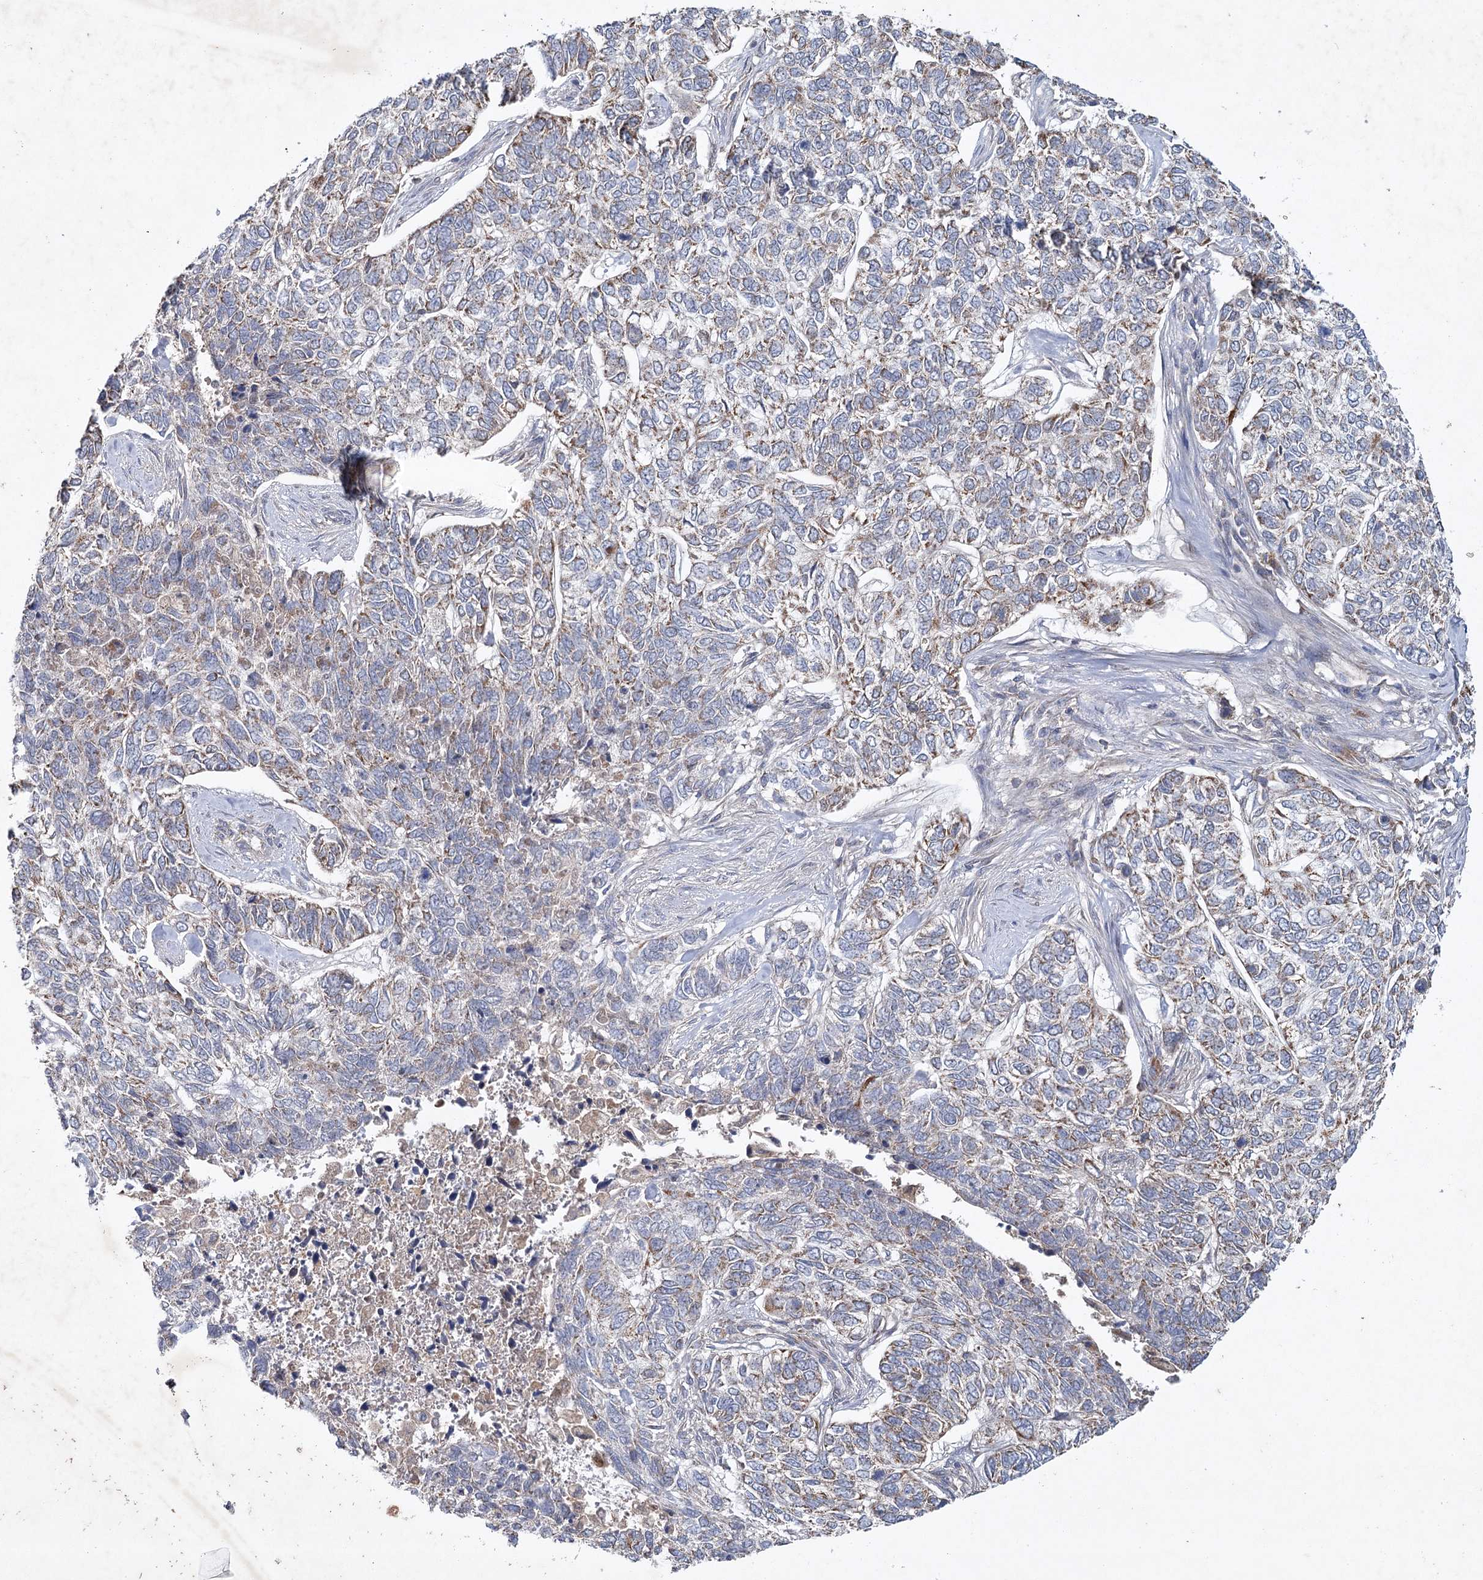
{"staining": {"intensity": "weak", "quantity": "<25%", "location": "cytoplasmic/membranous"}, "tissue": "skin cancer", "cell_type": "Tumor cells", "image_type": "cancer", "snomed": [{"axis": "morphology", "description": "Basal cell carcinoma"}, {"axis": "topography", "description": "Skin"}], "caption": "Micrograph shows no protein staining in tumor cells of skin cancer (basal cell carcinoma) tissue. (DAB (3,3'-diaminobenzidine) IHC, high magnification).", "gene": "MRPL44", "patient": {"sex": "male", "age": 88}}